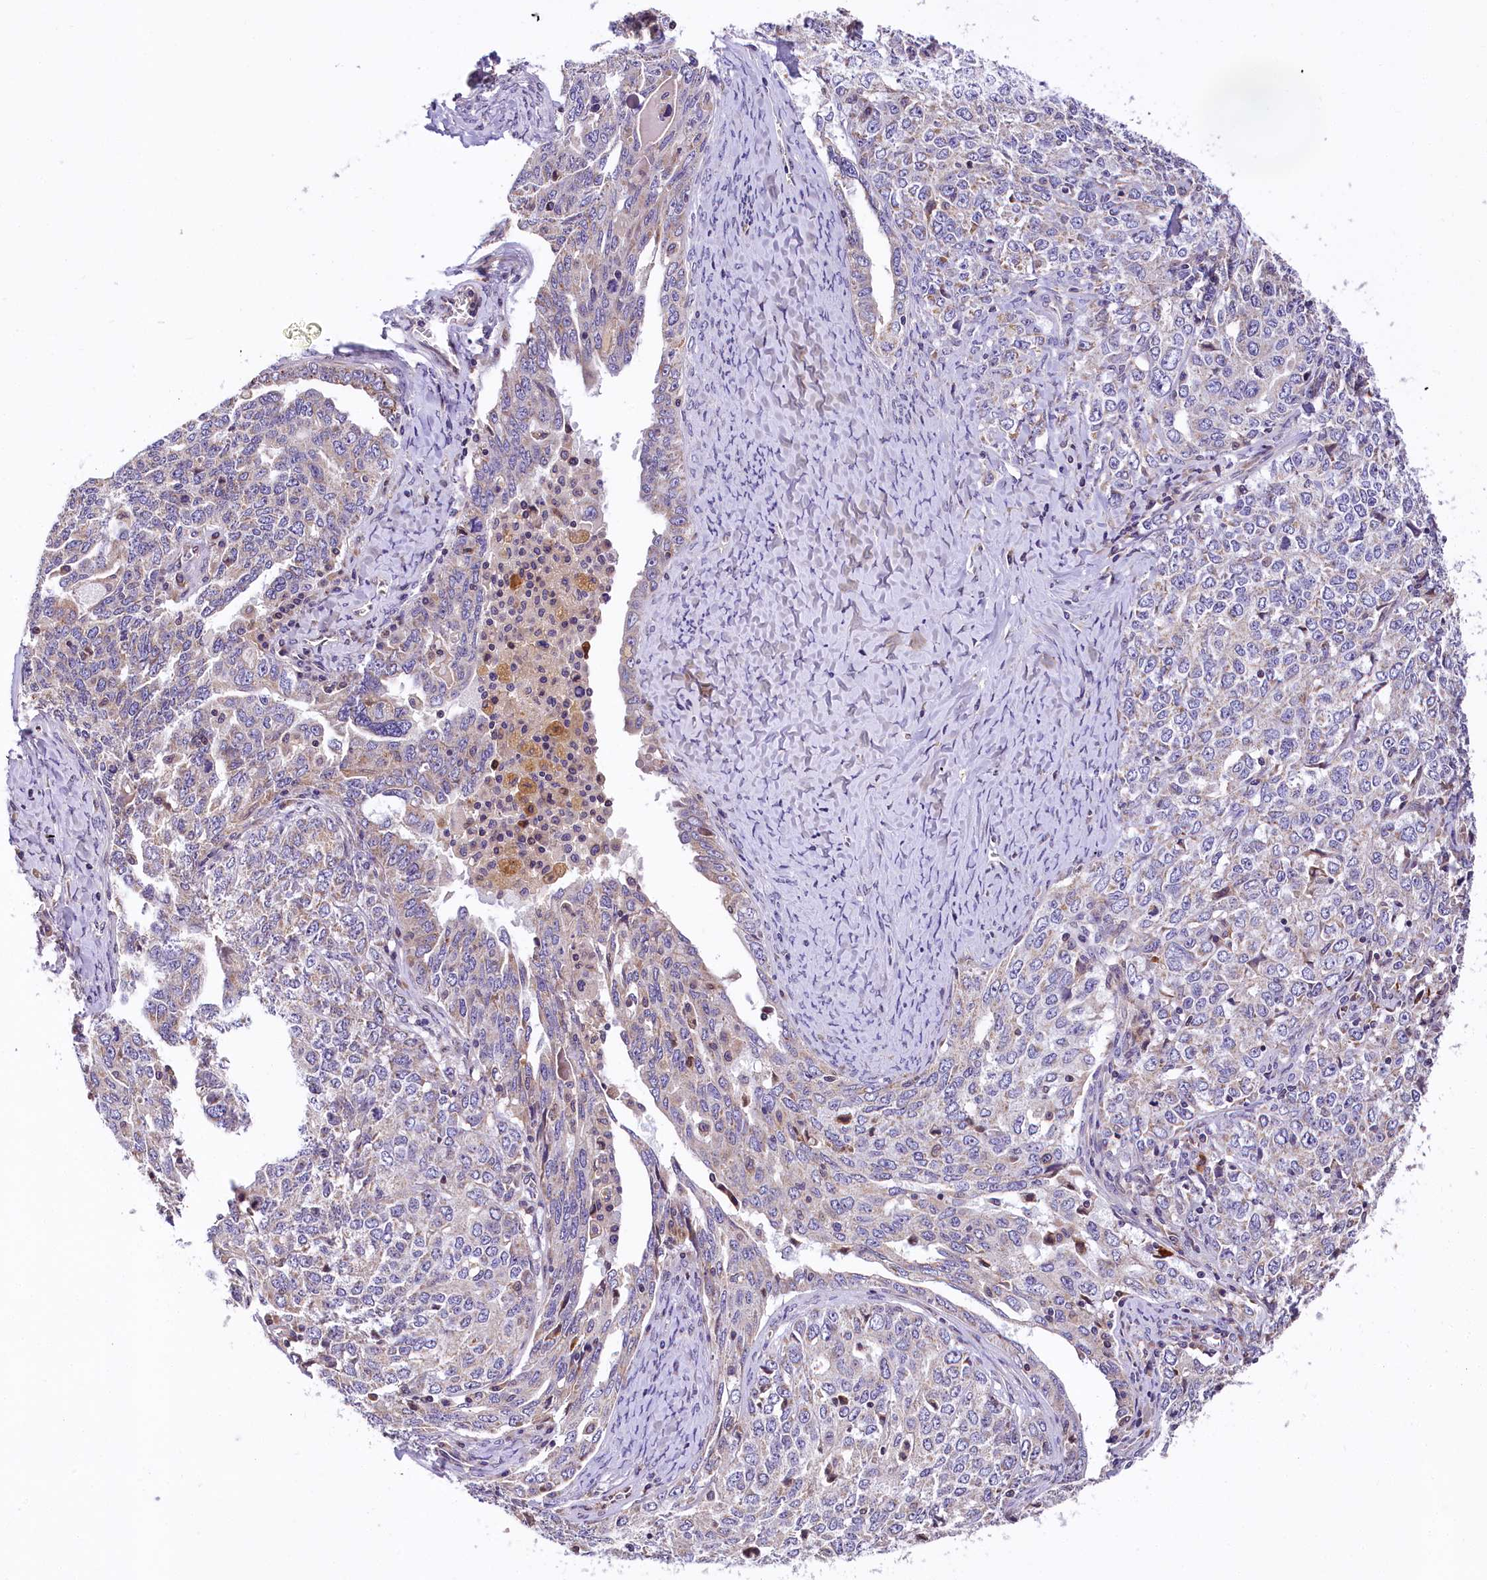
{"staining": {"intensity": "weak", "quantity": "25%-75%", "location": "cytoplasmic/membranous"}, "tissue": "ovarian cancer", "cell_type": "Tumor cells", "image_type": "cancer", "snomed": [{"axis": "morphology", "description": "Carcinoma, endometroid"}, {"axis": "topography", "description": "Ovary"}], "caption": "The photomicrograph exhibits immunohistochemical staining of ovarian cancer (endometroid carcinoma). There is weak cytoplasmic/membranous expression is seen in approximately 25%-75% of tumor cells.", "gene": "SUPV3L1", "patient": {"sex": "female", "age": 62}}